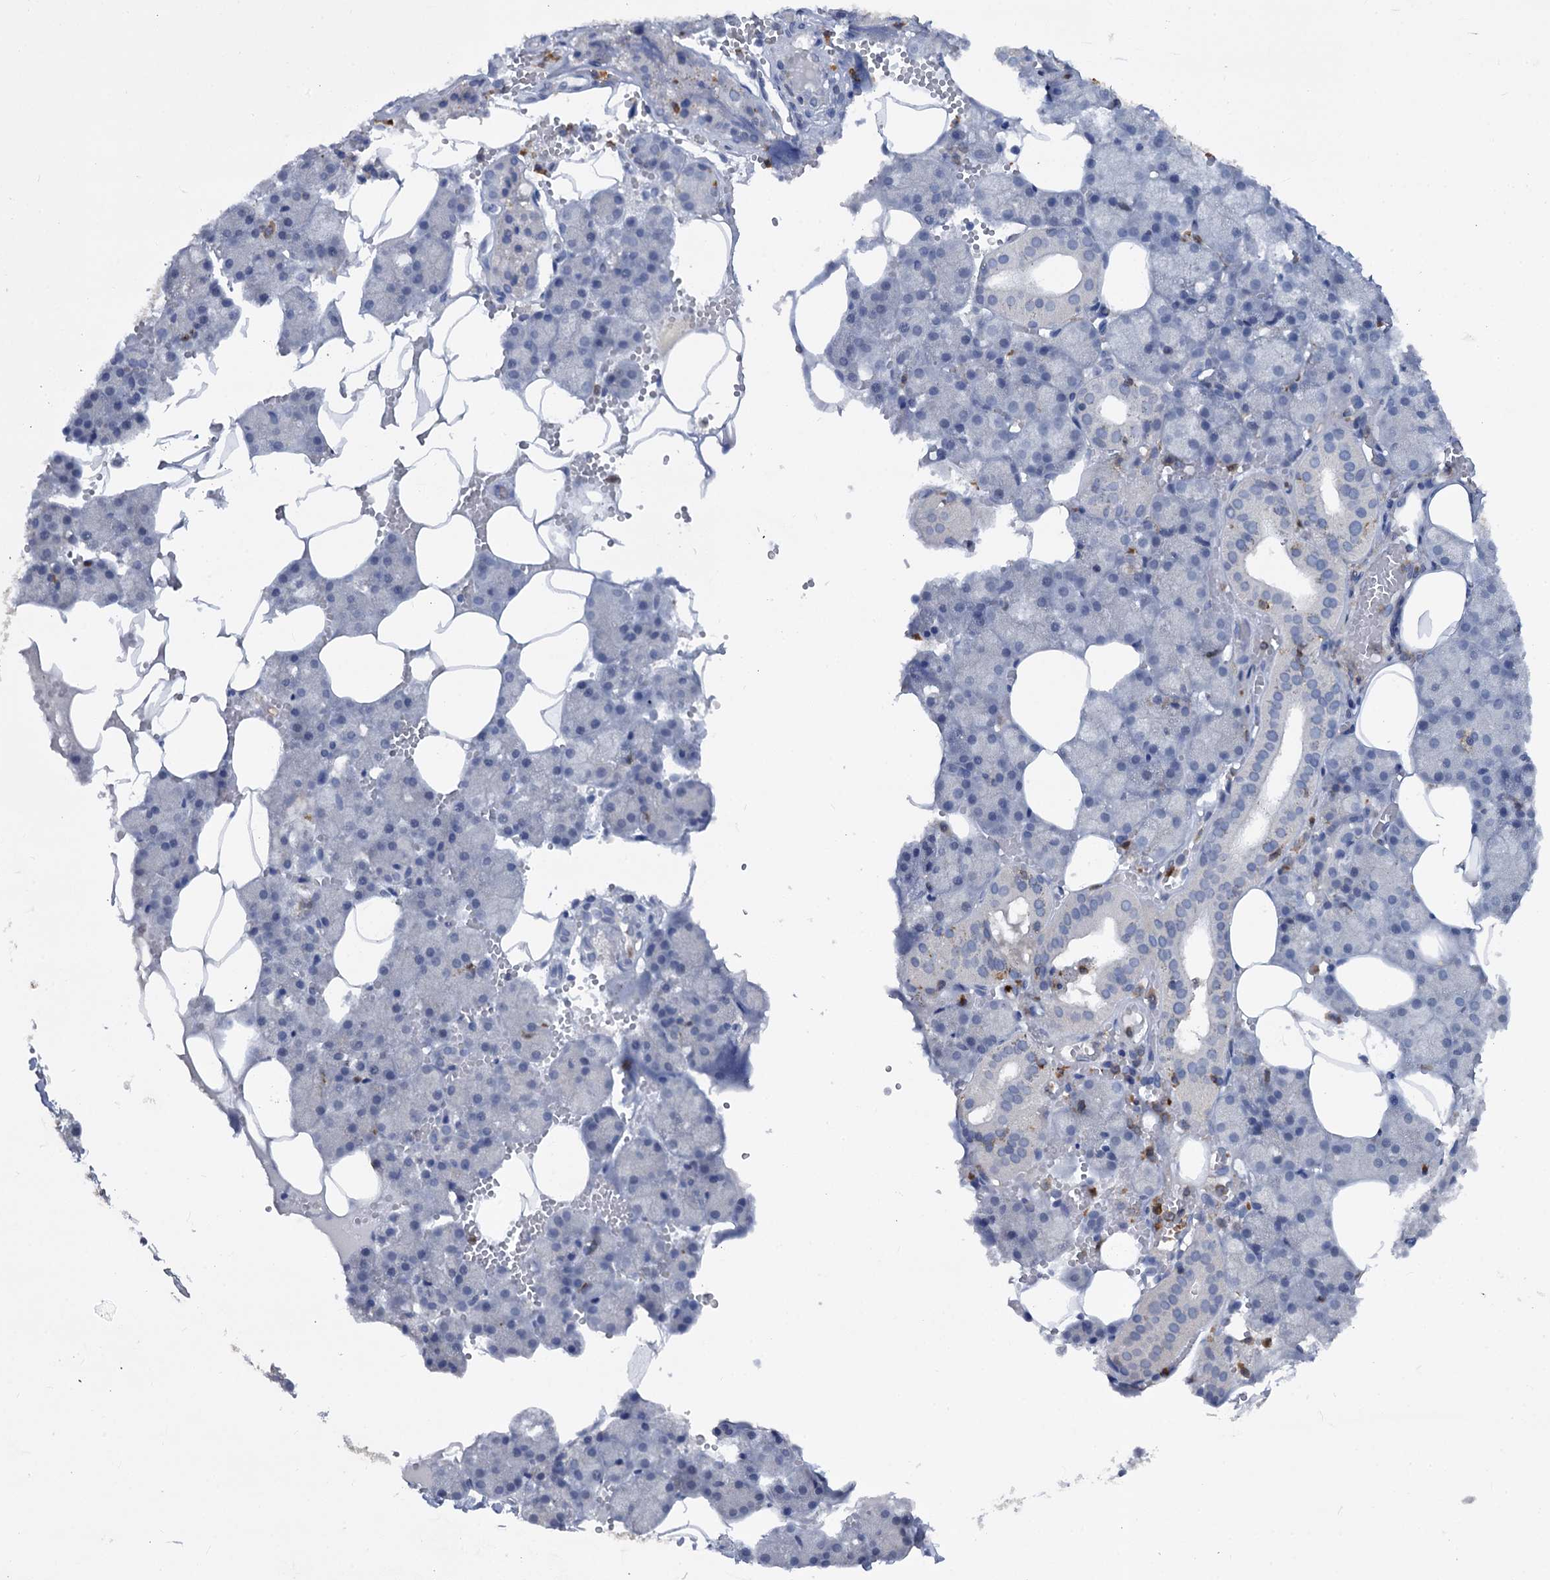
{"staining": {"intensity": "negative", "quantity": "none", "location": "none"}, "tissue": "salivary gland", "cell_type": "Glandular cells", "image_type": "normal", "snomed": [{"axis": "morphology", "description": "Normal tissue, NOS"}, {"axis": "topography", "description": "Salivary gland"}], "caption": "A high-resolution micrograph shows immunohistochemistry (IHC) staining of normal salivary gland, which reveals no significant positivity in glandular cells.", "gene": "RHOG", "patient": {"sex": "male", "age": 62}}